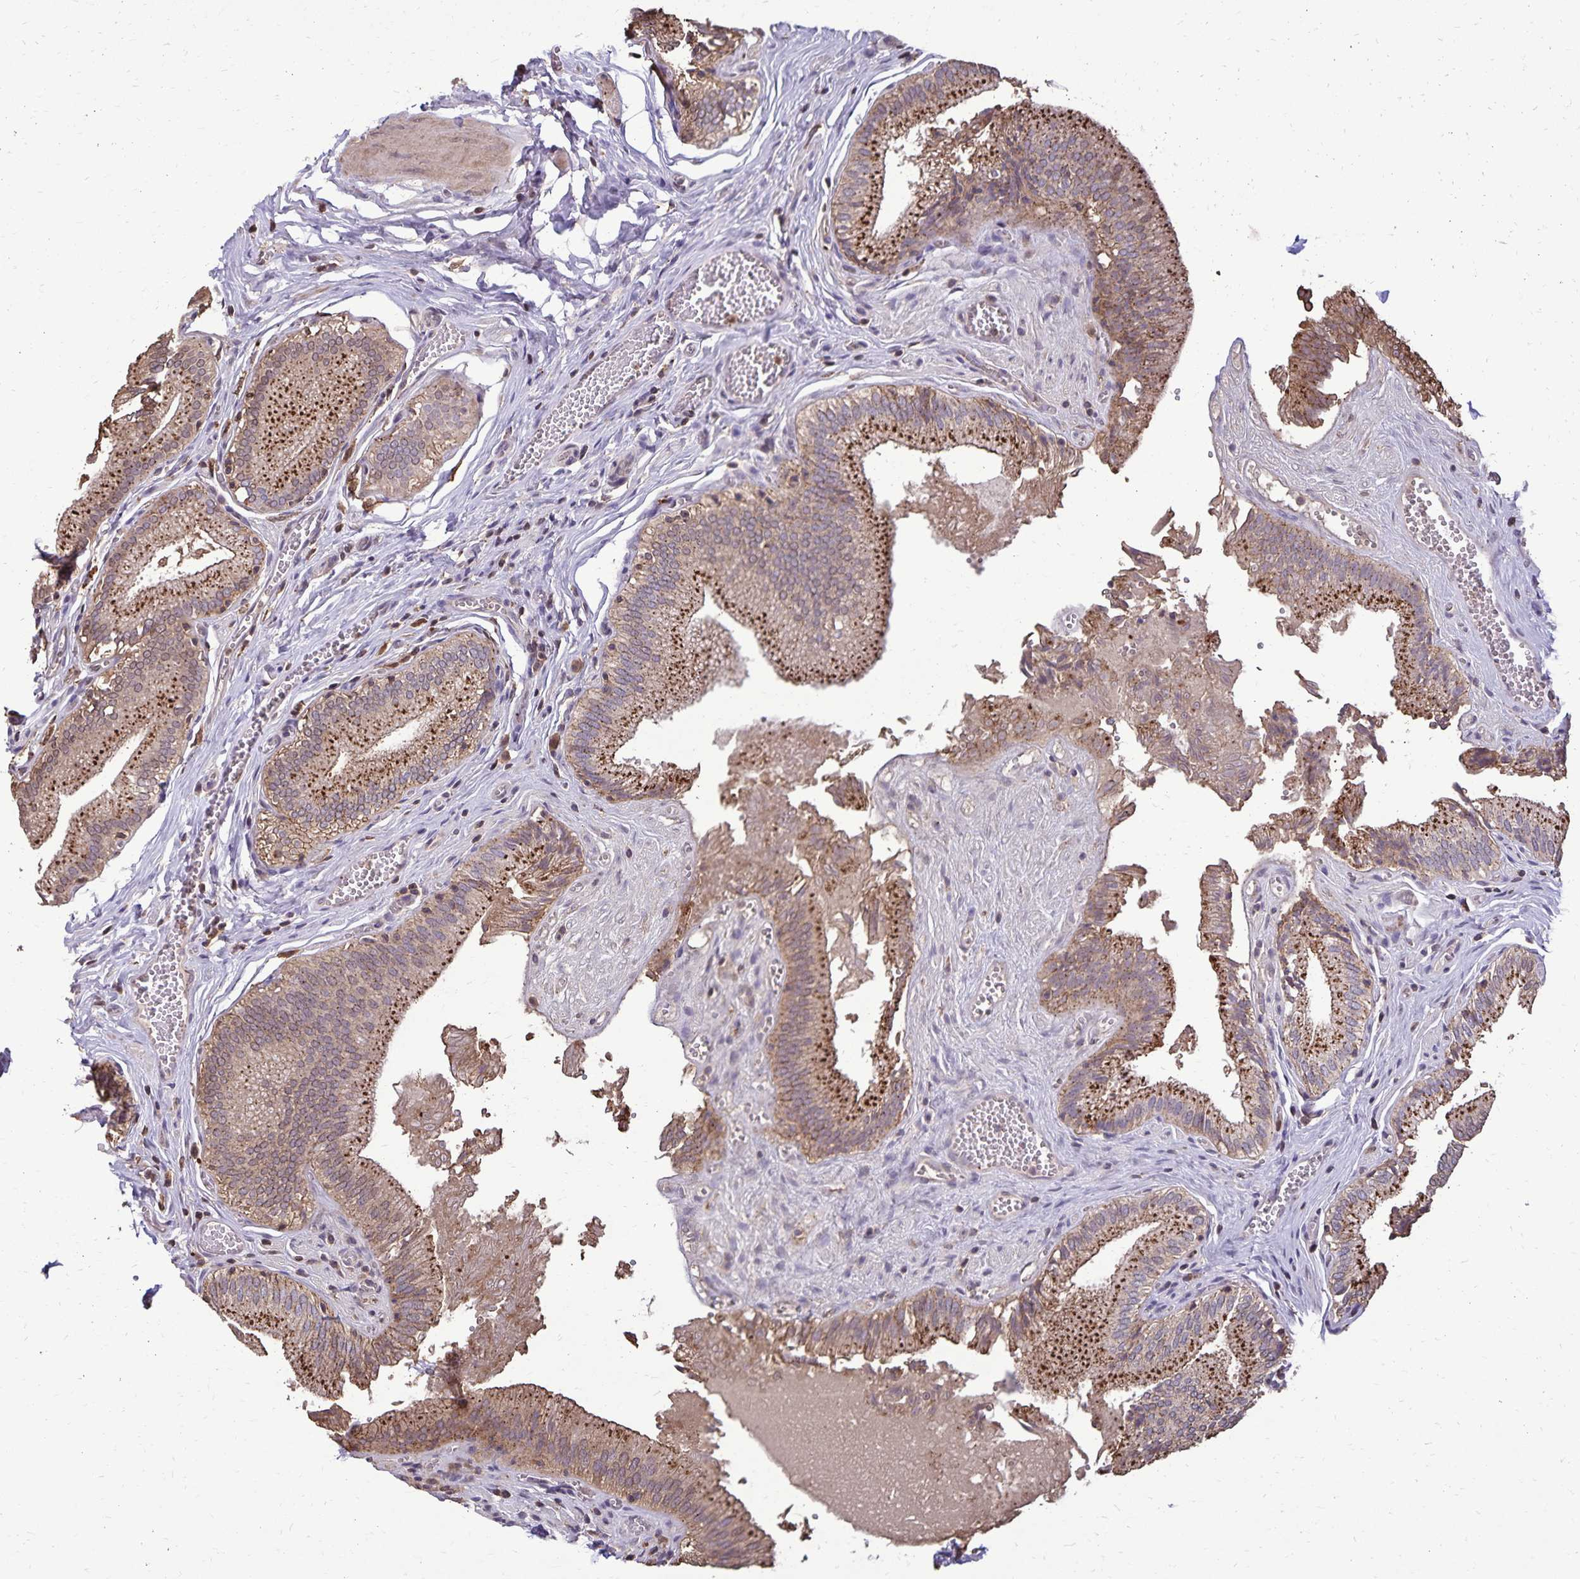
{"staining": {"intensity": "strong", "quantity": ">75%", "location": "cytoplasmic/membranous"}, "tissue": "gallbladder", "cell_type": "Glandular cells", "image_type": "normal", "snomed": [{"axis": "morphology", "description": "Normal tissue, NOS"}, {"axis": "topography", "description": "Gallbladder"}, {"axis": "topography", "description": "Peripheral nerve tissue"}], "caption": "A brown stain labels strong cytoplasmic/membranous expression of a protein in glandular cells of benign gallbladder. The protein is stained brown, and the nuclei are stained in blue (DAB IHC with brightfield microscopy, high magnification).", "gene": "CHMP1B", "patient": {"sex": "male", "age": 17}}